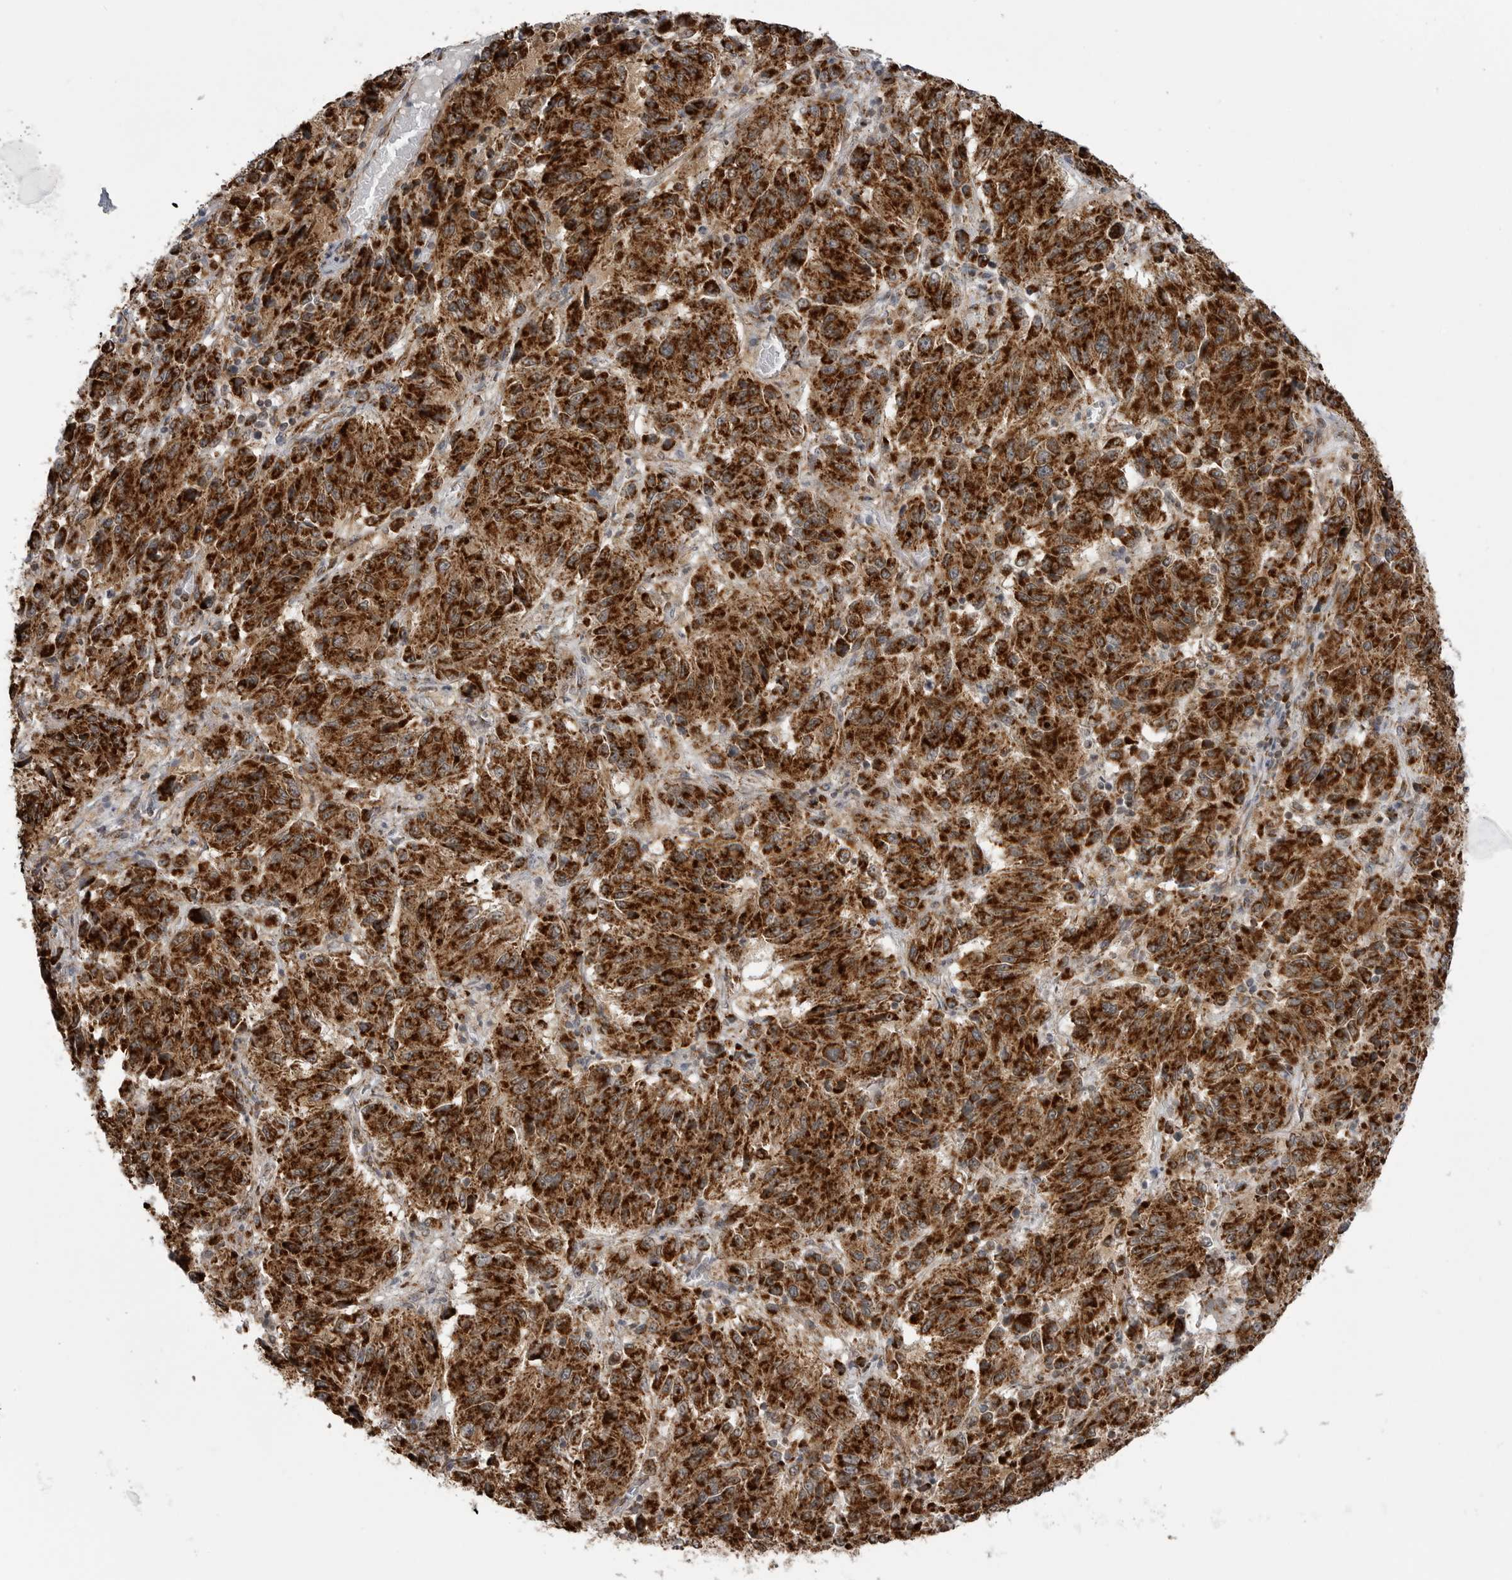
{"staining": {"intensity": "strong", "quantity": ">75%", "location": "cytoplasmic/membranous"}, "tissue": "melanoma", "cell_type": "Tumor cells", "image_type": "cancer", "snomed": [{"axis": "morphology", "description": "Malignant melanoma, NOS"}, {"axis": "topography", "description": "Skin"}], "caption": "IHC staining of malignant melanoma, which demonstrates high levels of strong cytoplasmic/membranous expression in approximately >75% of tumor cells indicating strong cytoplasmic/membranous protein expression. The staining was performed using DAB (3,3'-diaminobenzidine) (brown) for protein detection and nuclei were counterstained in hematoxylin (blue).", "gene": "FH", "patient": {"sex": "female", "age": 82}}